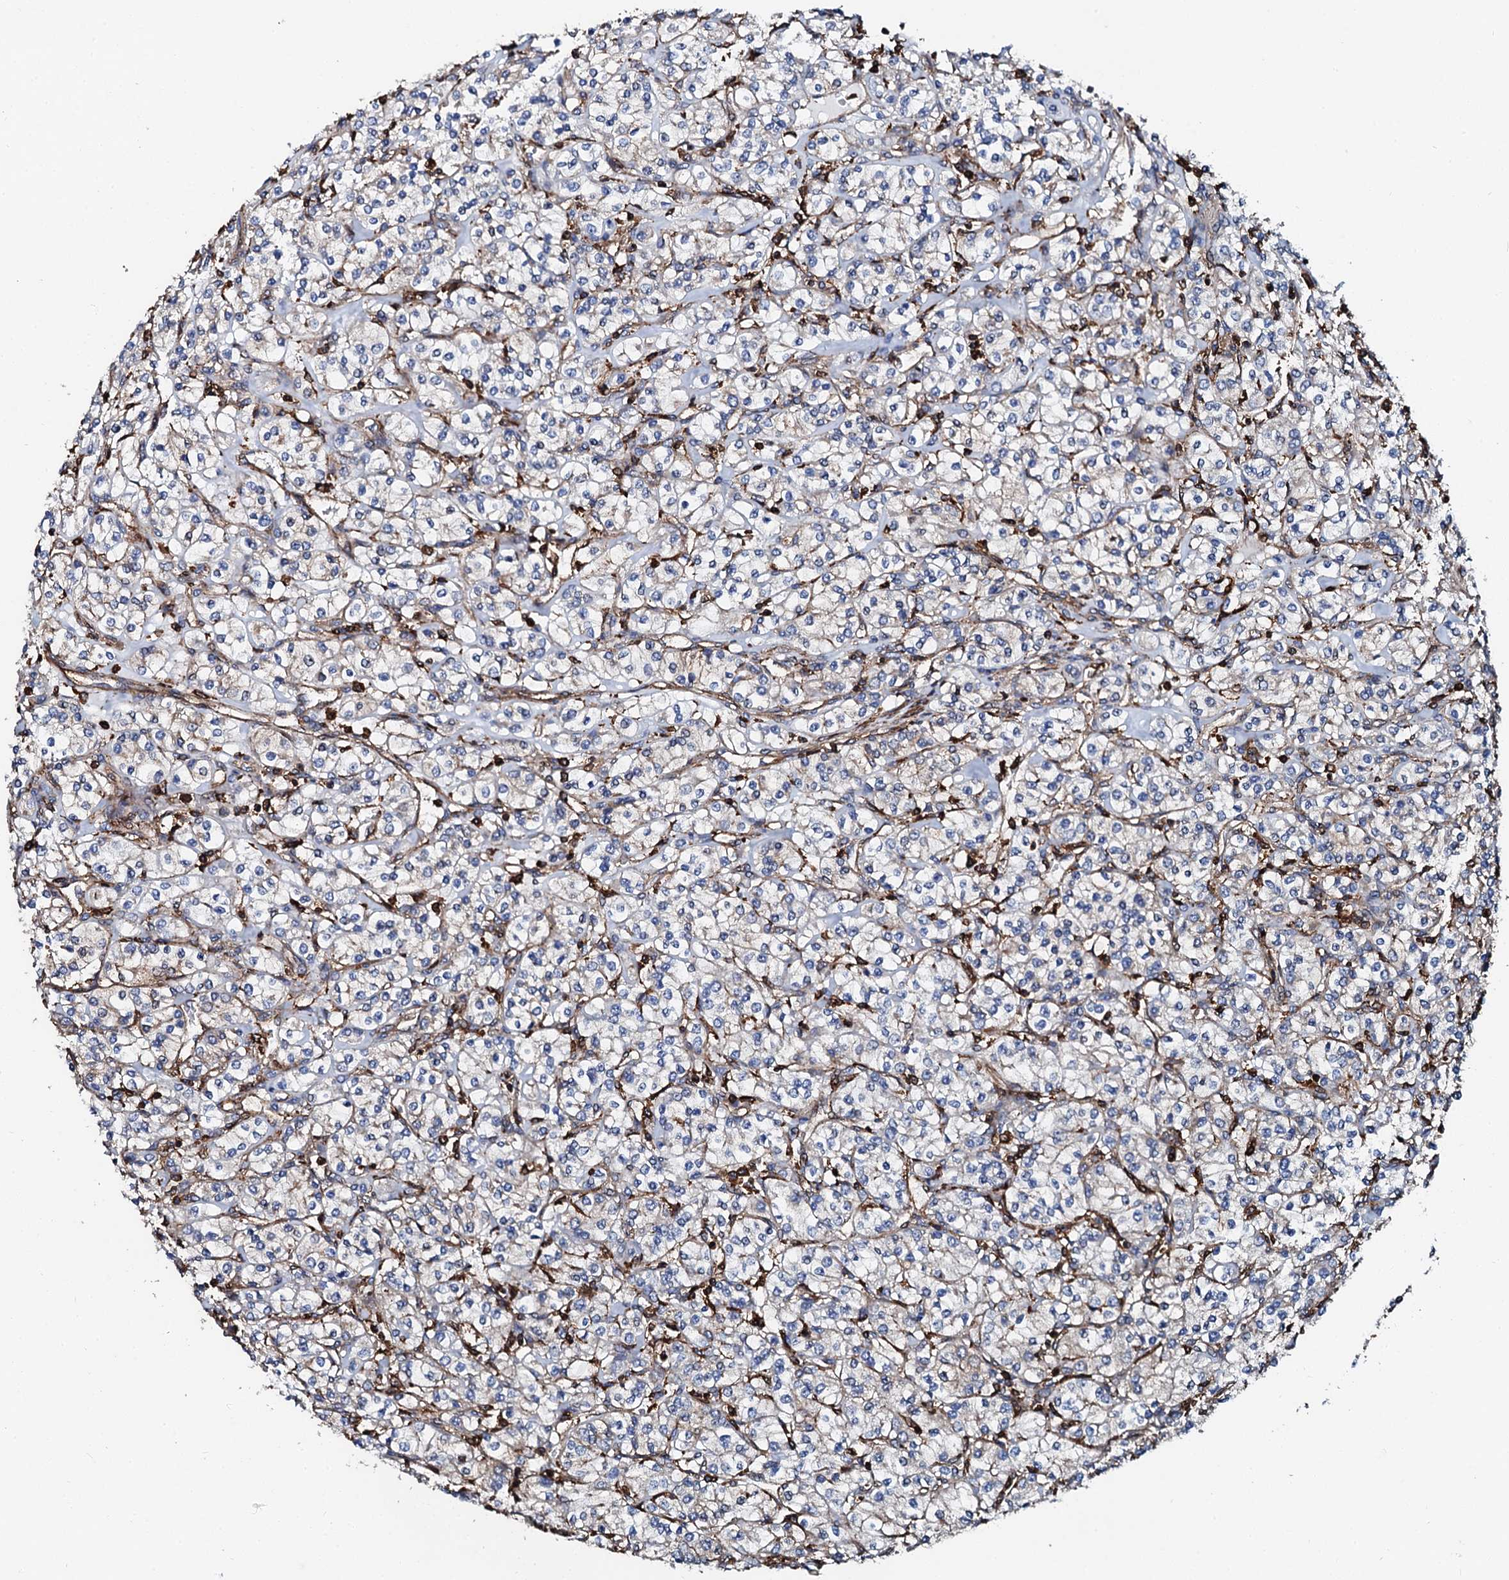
{"staining": {"intensity": "weak", "quantity": "<25%", "location": "cytoplasmic/membranous"}, "tissue": "renal cancer", "cell_type": "Tumor cells", "image_type": "cancer", "snomed": [{"axis": "morphology", "description": "Adenocarcinoma, NOS"}, {"axis": "topography", "description": "Kidney"}], "caption": "Tumor cells show no significant expression in adenocarcinoma (renal). Brightfield microscopy of immunohistochemistry stained with DAB (brown) and hematoxylin (blue), captured at high magnification.", "gene": "INTS10", "patient": {"sex": "male", "age": 77}}